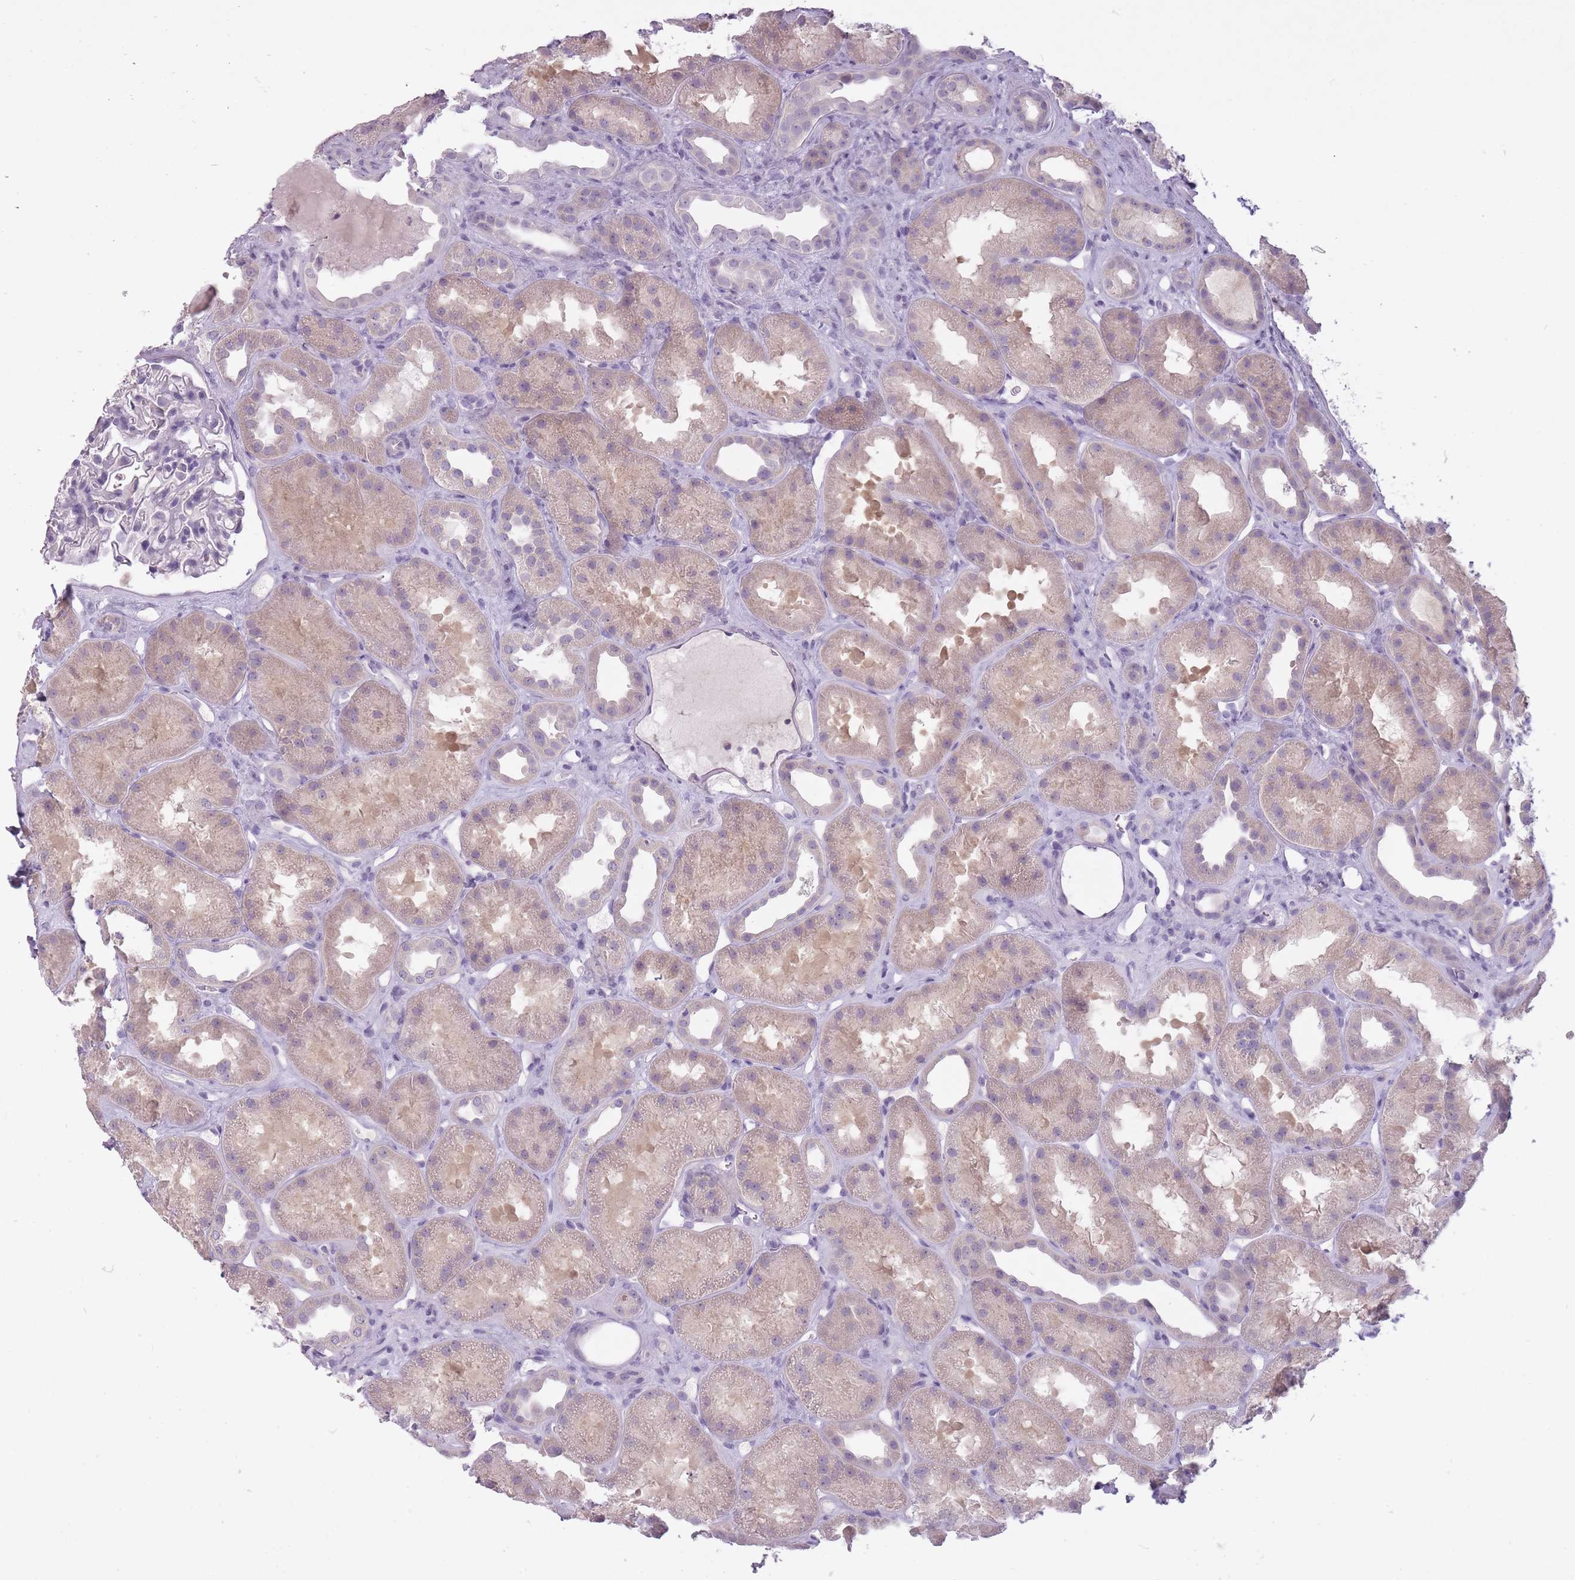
{"staining": {"intensity": "negative", "quantity": "none", "location": "none"}, "tissue": "kidney", "cell_type": "Cells in glomeruli", "image_type": "normal", "snomed": [{"axis": "morphology", "description": "Normal tissue, NOS"}, {"axis": "topography", "description": "Kidney"}], "caption": "An immunohistochemistry image of benign kidney is shown. There is no staining in cells in glomeruli of kidney.", "gene": "FAM43B", "patient": {"sex": "male", "age": 61}}